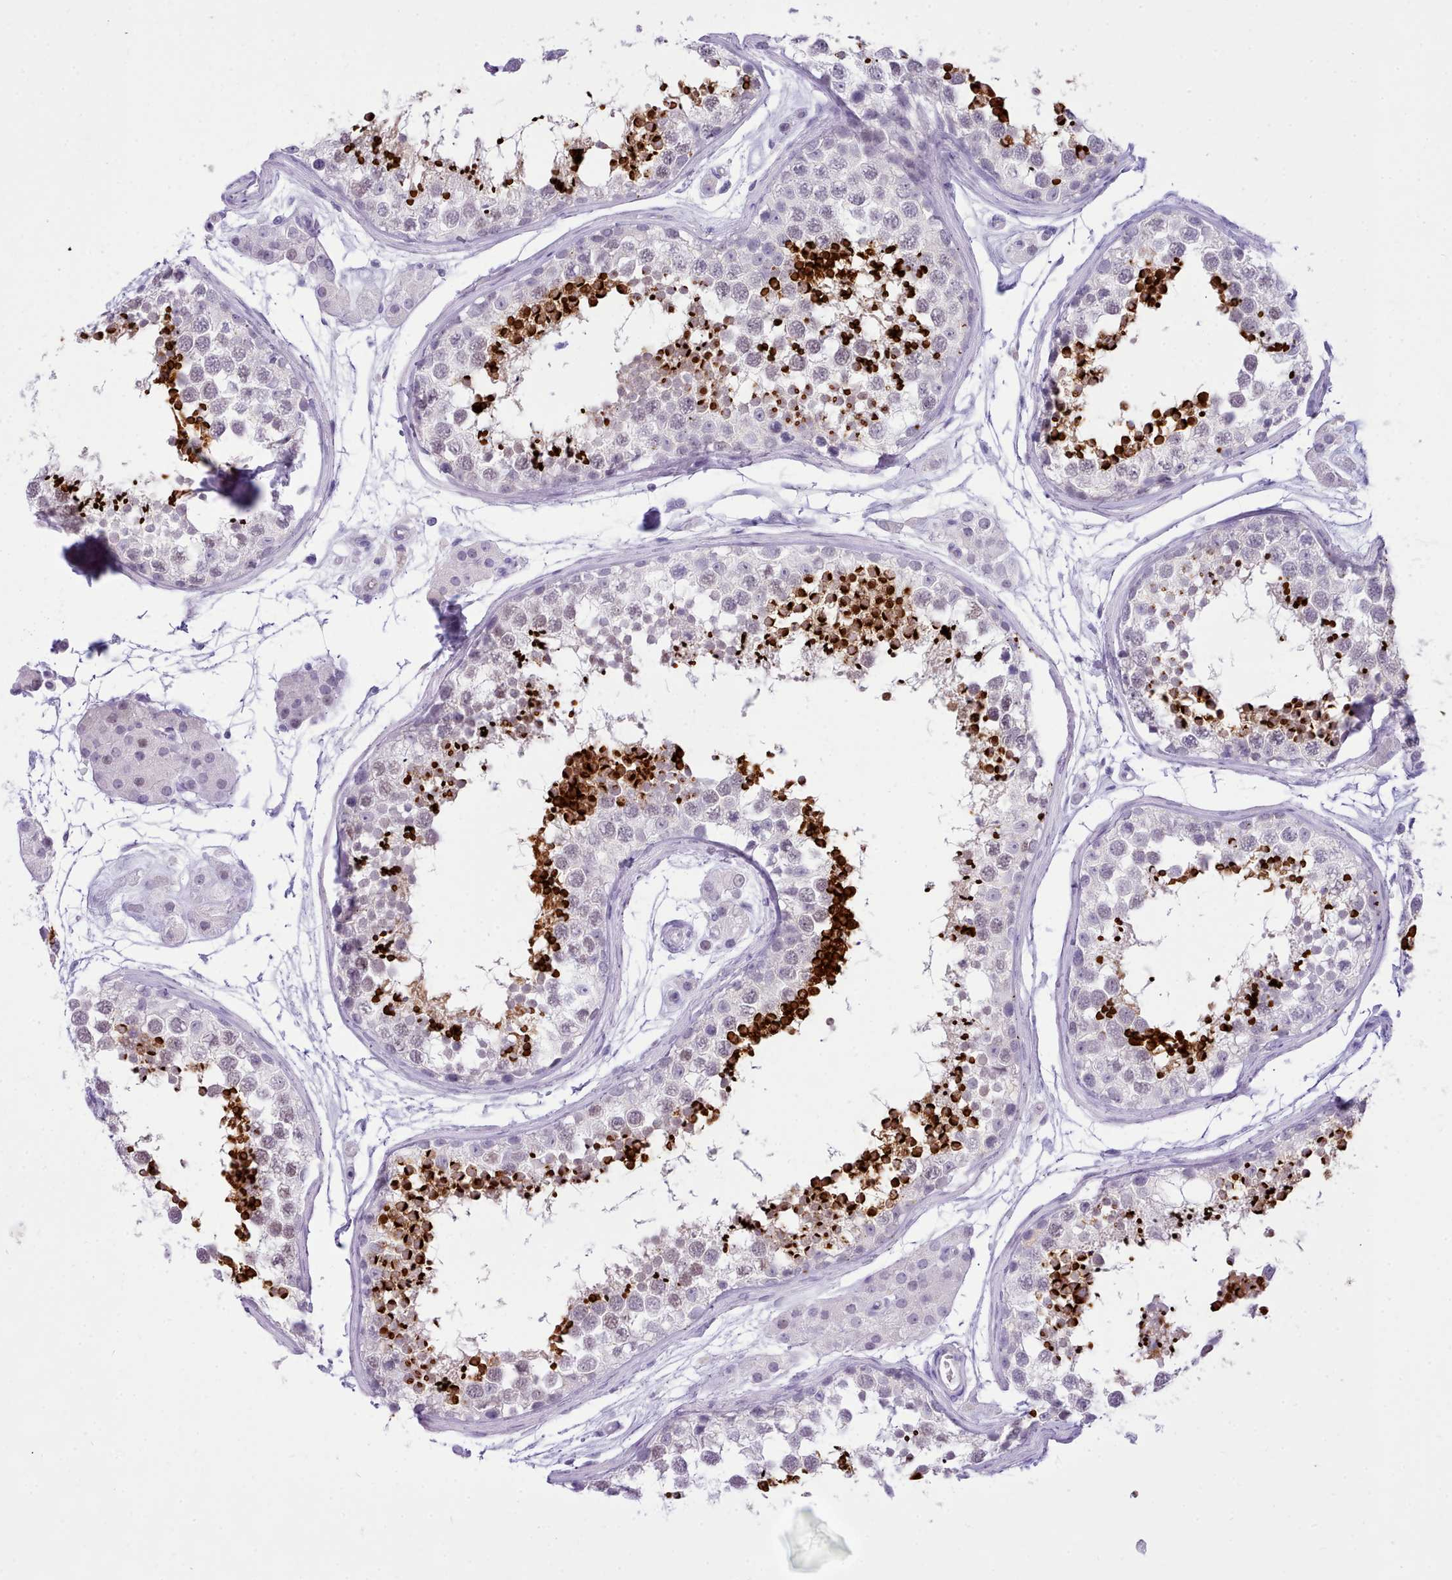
{"staining": {"intensity": "strong", "quantity": "<25%", "location": "cytoplasmic/membranous"}, "tissue": "testis", "cell_type": "Cells in seminiferous ducts", "image_type": "normal", "snomed": [{"axis": "morphology", "description": "Normal tissue, NOS"}, {"axis": "topography", "description": "Testis"}], "caption": "Immunohistochemical staining of normal testis shows medium levels of strong cytoplasmic/membranous positivity in about <25% of cells in seminiferous ducts. The protein is stained brown, and the nuclei are stained in blue (DAB IHC with brightfield microscopy, high magnification).", "gene": "LRRC37A2", "patient": {"sex": "male", "age": 56}}